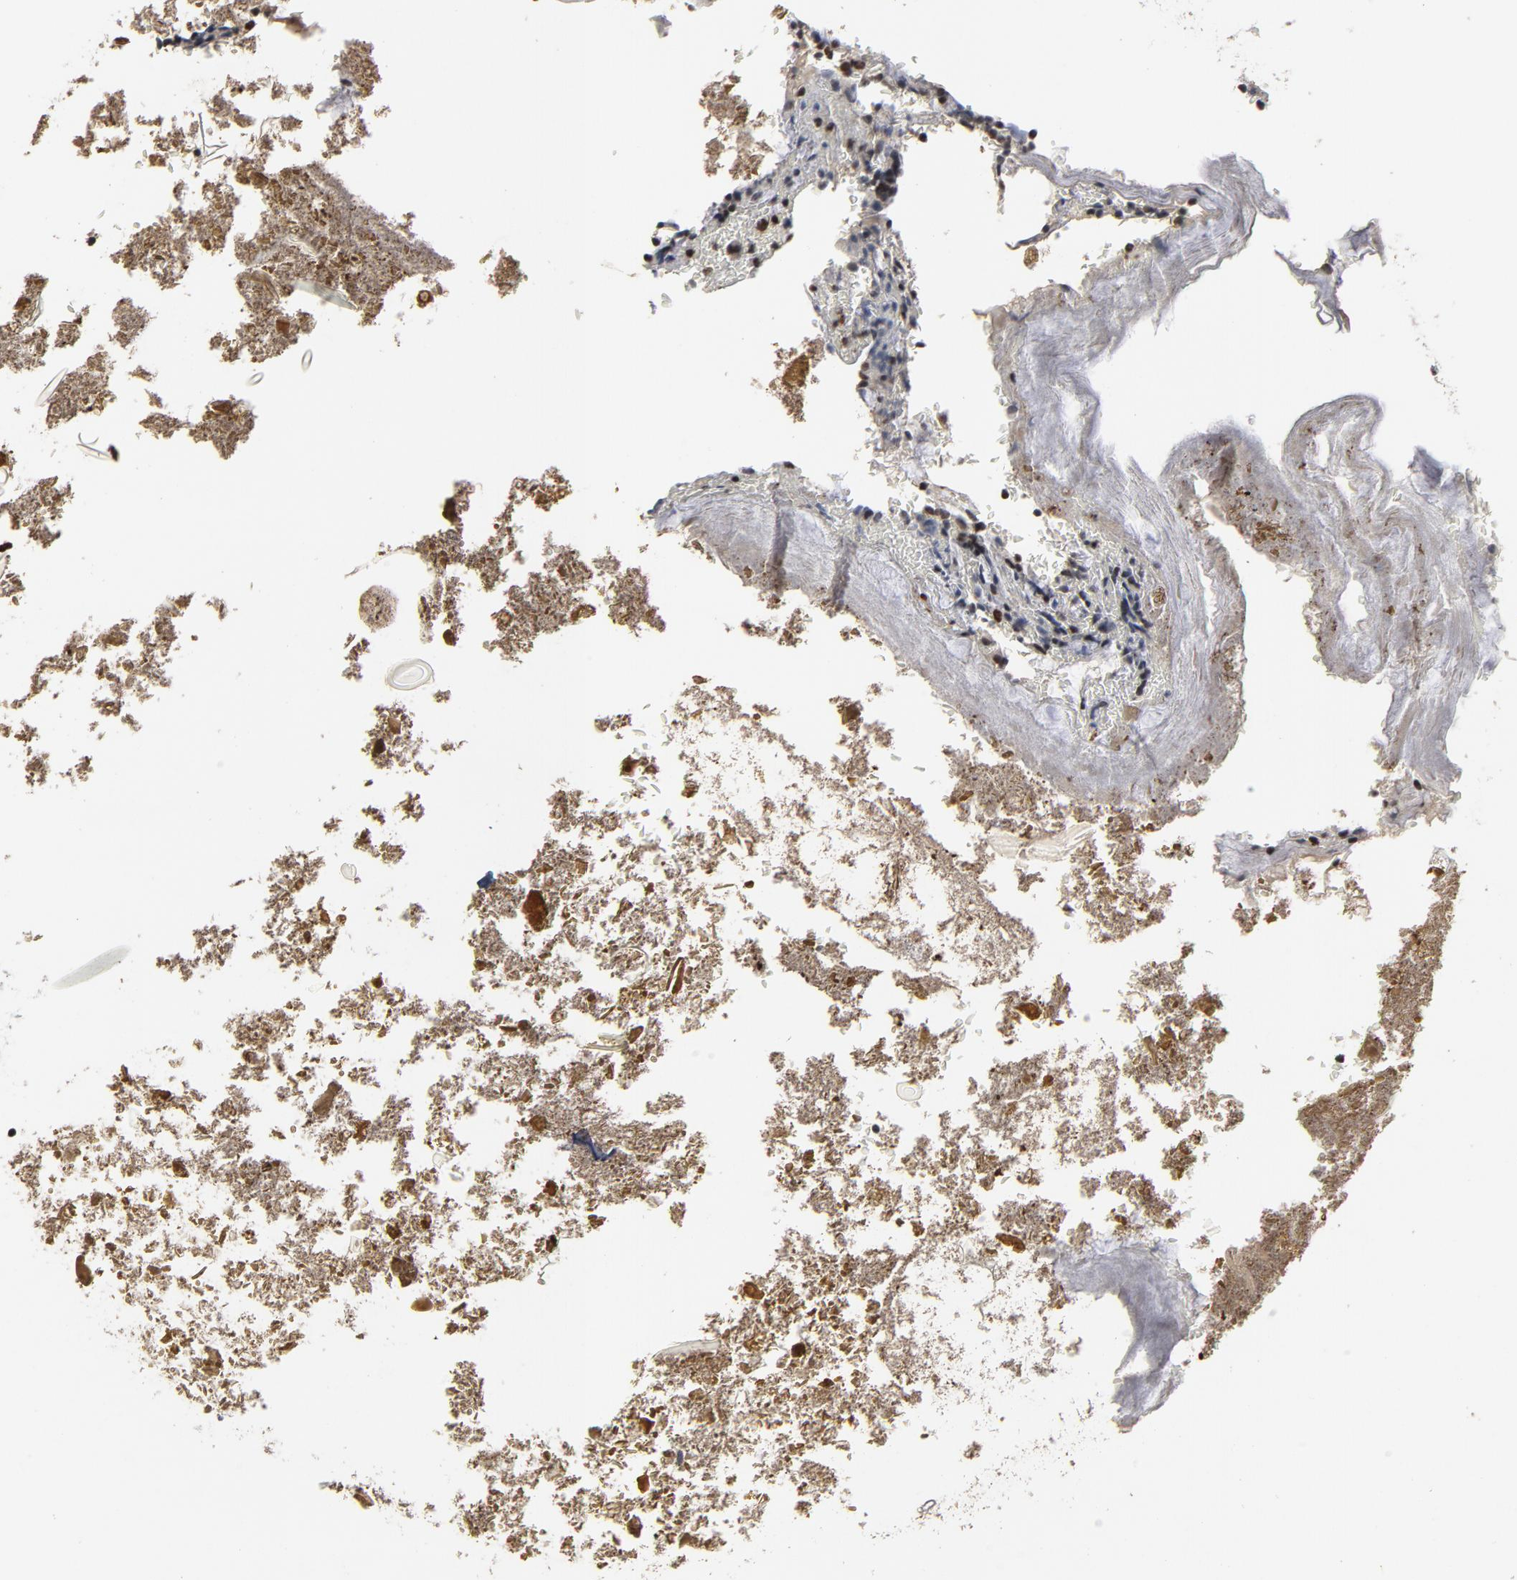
{"staining": {"intensity": "moderate", "quantity": ">75%", "location": "nuclear"}, "tissue": "appendix", "cell_type": "Glandular cells", "image_type": "normal", "snomed": [{"axis": "morphology", "description": "Normal tissue, NOS"}, {"axis": "topography", "description": "Appendix"}], "caption": "Immunohistochemistry (IHC) micrograph of normal human appendix stained for a protein (brown), which shows medium levels of moderate nuclear expression in about >75% of glandular cells.", "gene": "MRE11", "patient": {"sex": "female", "age": 10}}